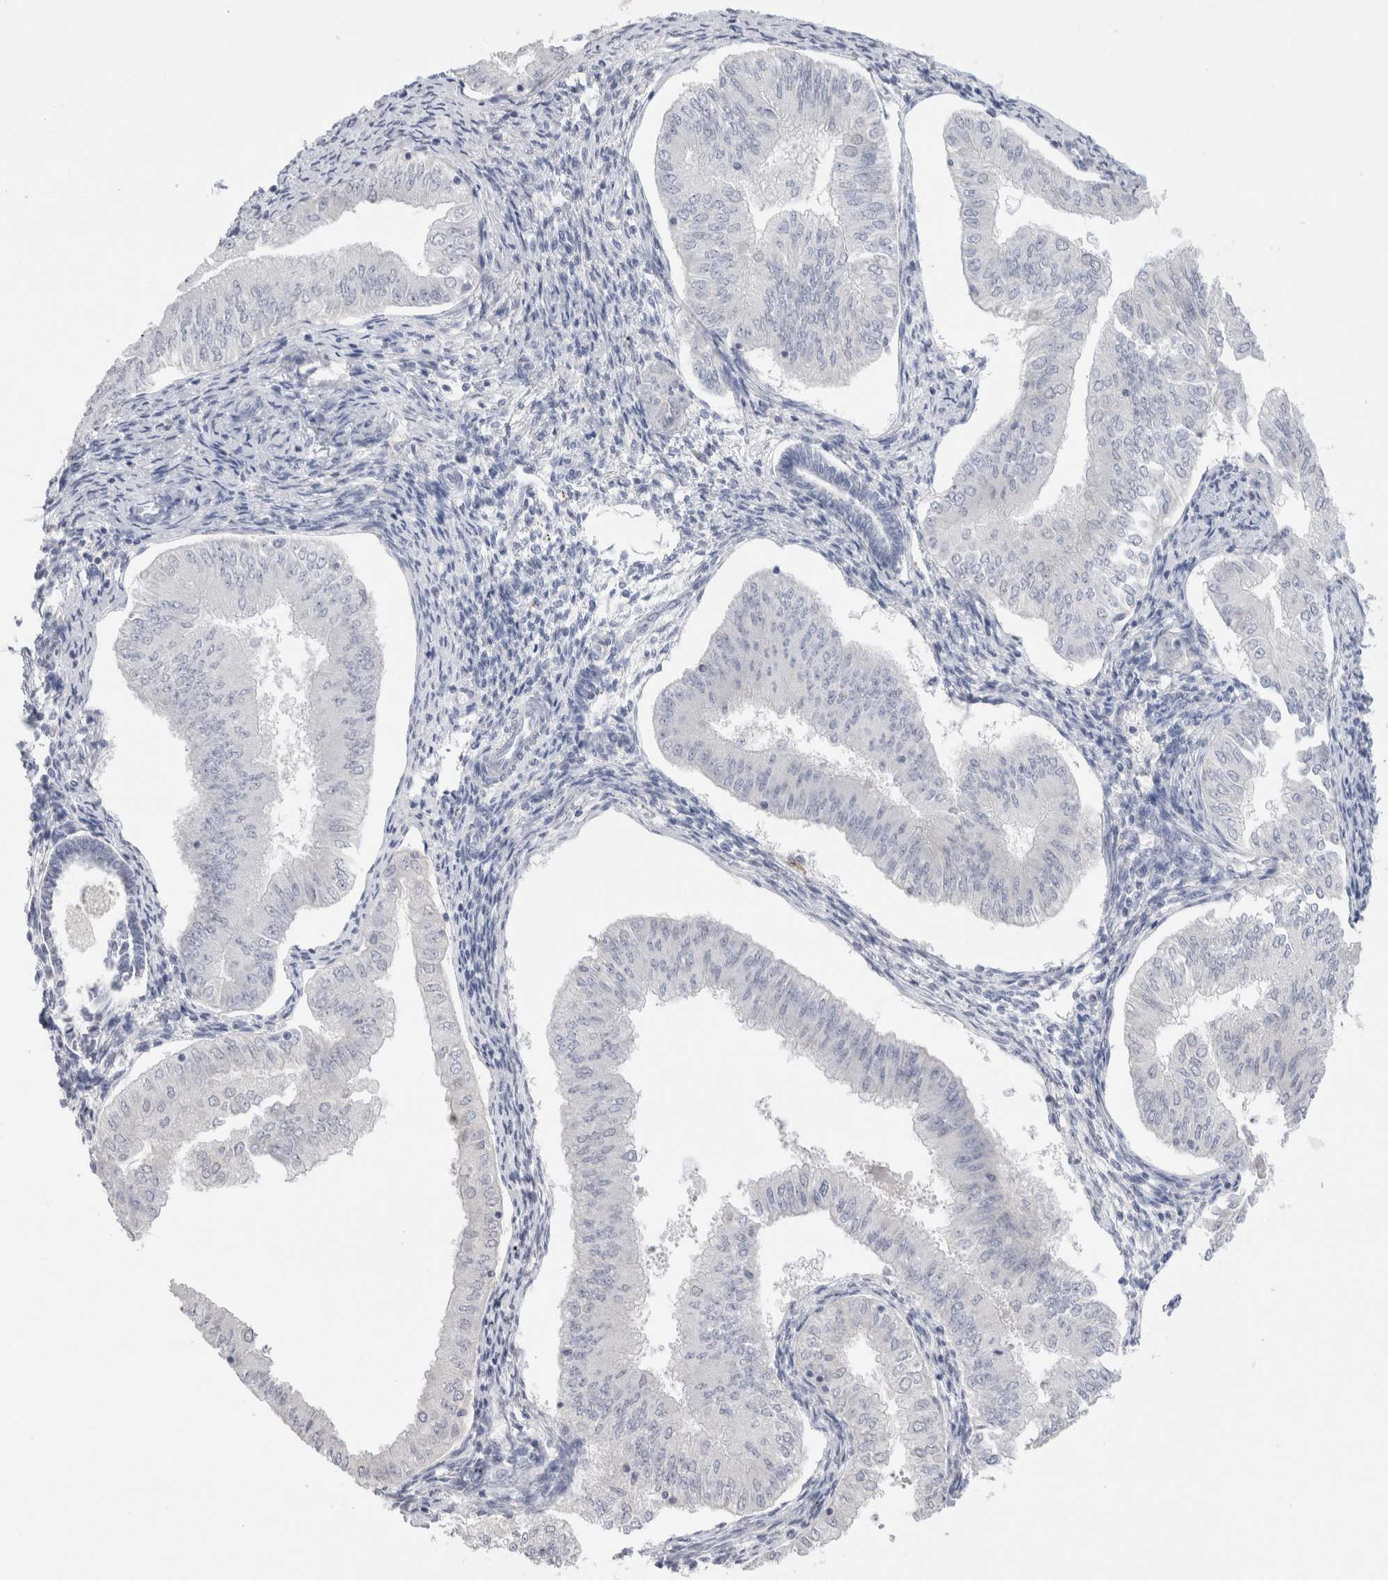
{"staining": {"intensity": "negative", "quantity": "none", "location": "none"}, "tissue": "endometrial cancer", "cell_type": "Tumor cells", "image_type": "cancer", "snomed": [{"axis": "morphology", "description": "Normal tissue, NOS"}, {"axis": "morphology", "description": "Adenocarcinoma, NOS"}, {"axis": "topography", "description": "Endometrium"}], "caption": "Immunohistochemistry (IHC) histopathology image of neoplastic tissue: endometrial cancer (adenocarcinoma) stained with DAB shows no significant protein positivity in tumor cells. Nuclei are stained in blue.", "gene": "LAMP3", "patient": {"sex": "female", "age": 53}}